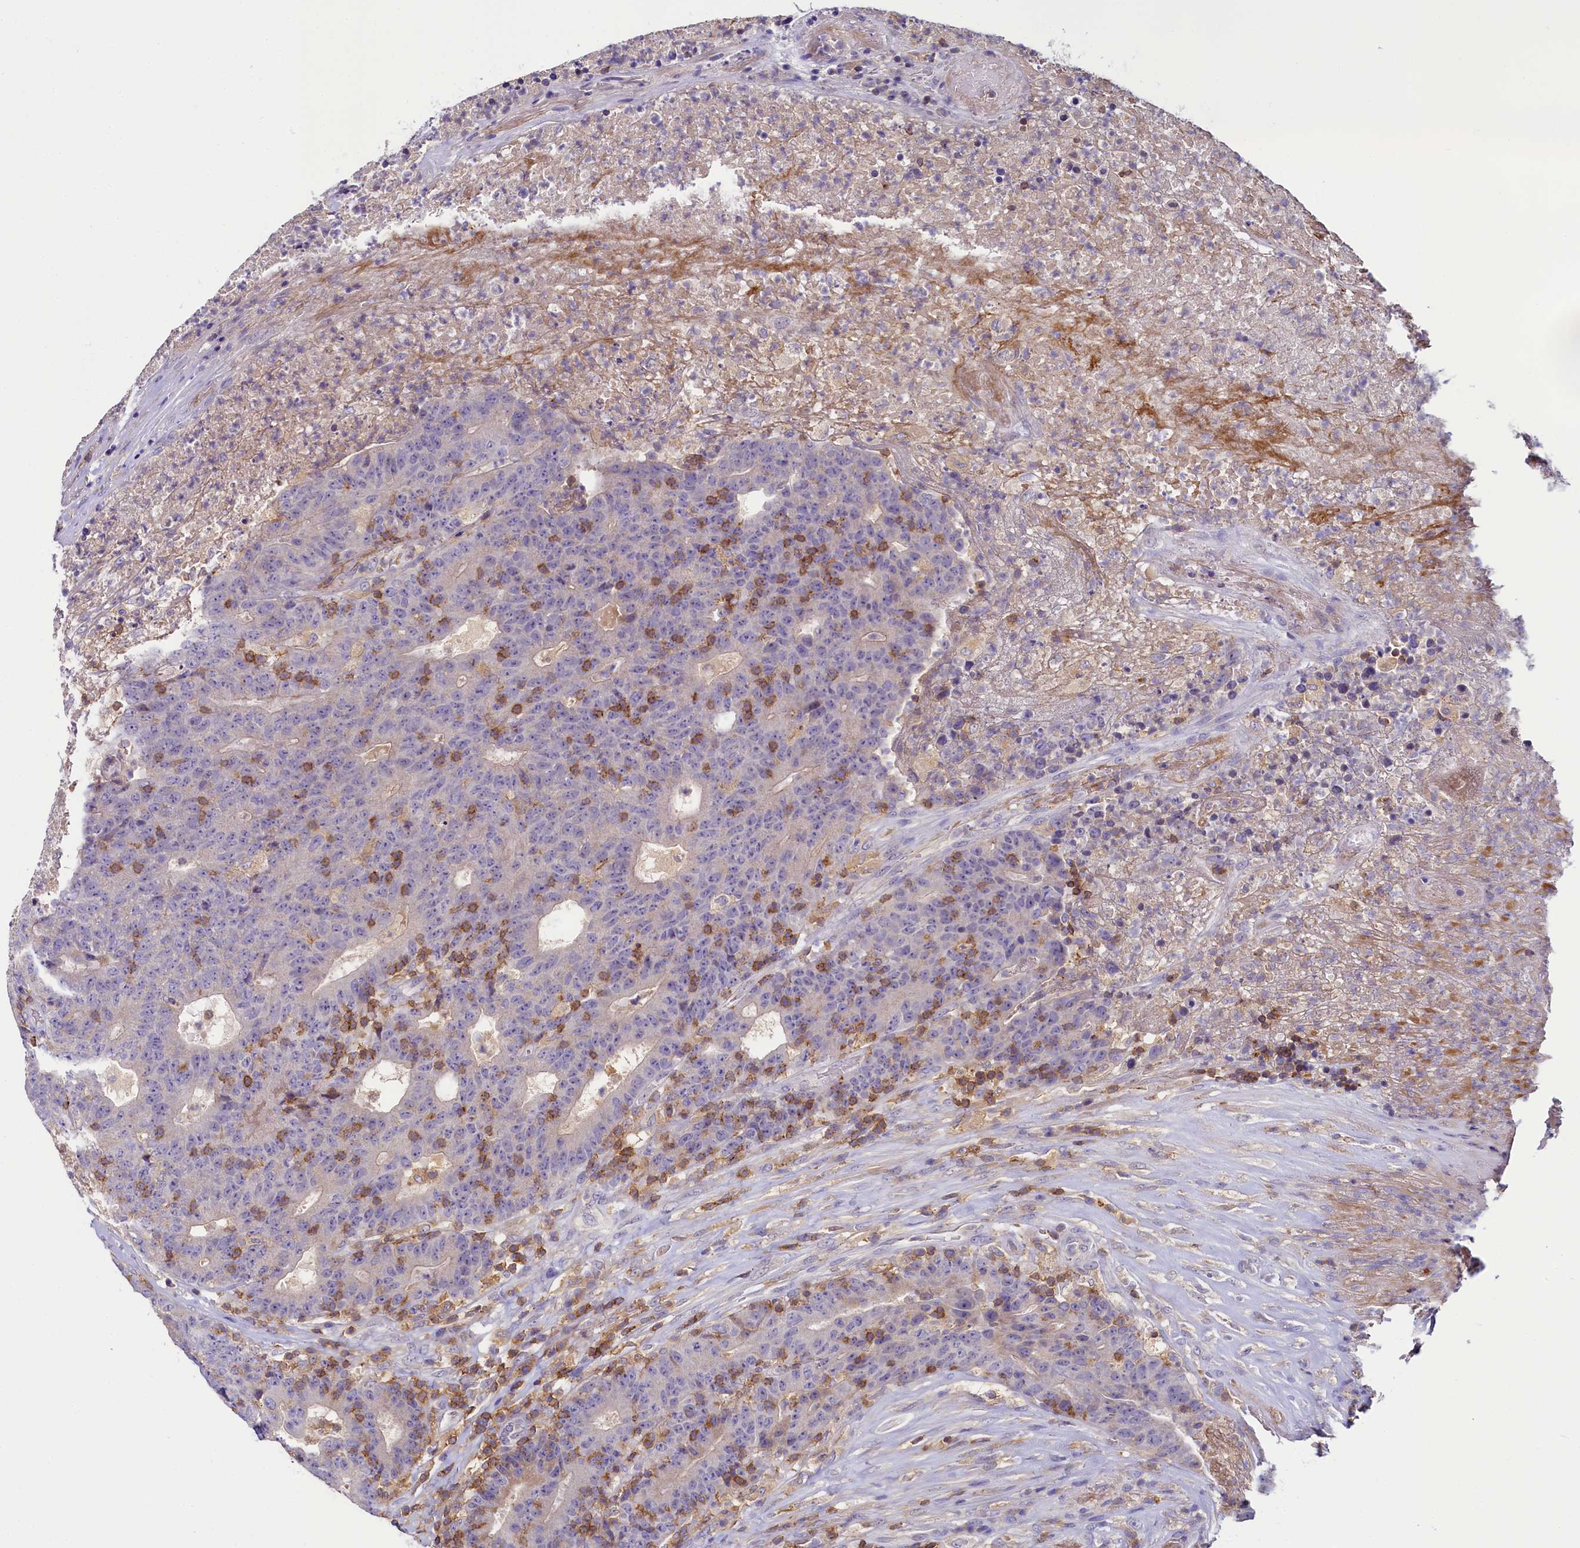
{"staining": {"intensity": "negative", "quantity": "none", "location": "none"}, "tissue": "colorectal cancer", "cell_type": "Tumor cells", "image_type": "cancer", "snomed": [{"axis": "morphology", "description": "Adenocarcinoma, NOS"}, {"axis": "topography", "description": "Colon"}], "caption": "High magnification brightfield microscopy of colorectal cancer (adenocarcinoma) stained with DAB (brown) and counterstained with hematoxylin (blue): tumor cells show no significant positivity.", "gene": "FGFR2", "patient": {"sex": "female", "age": 75}}